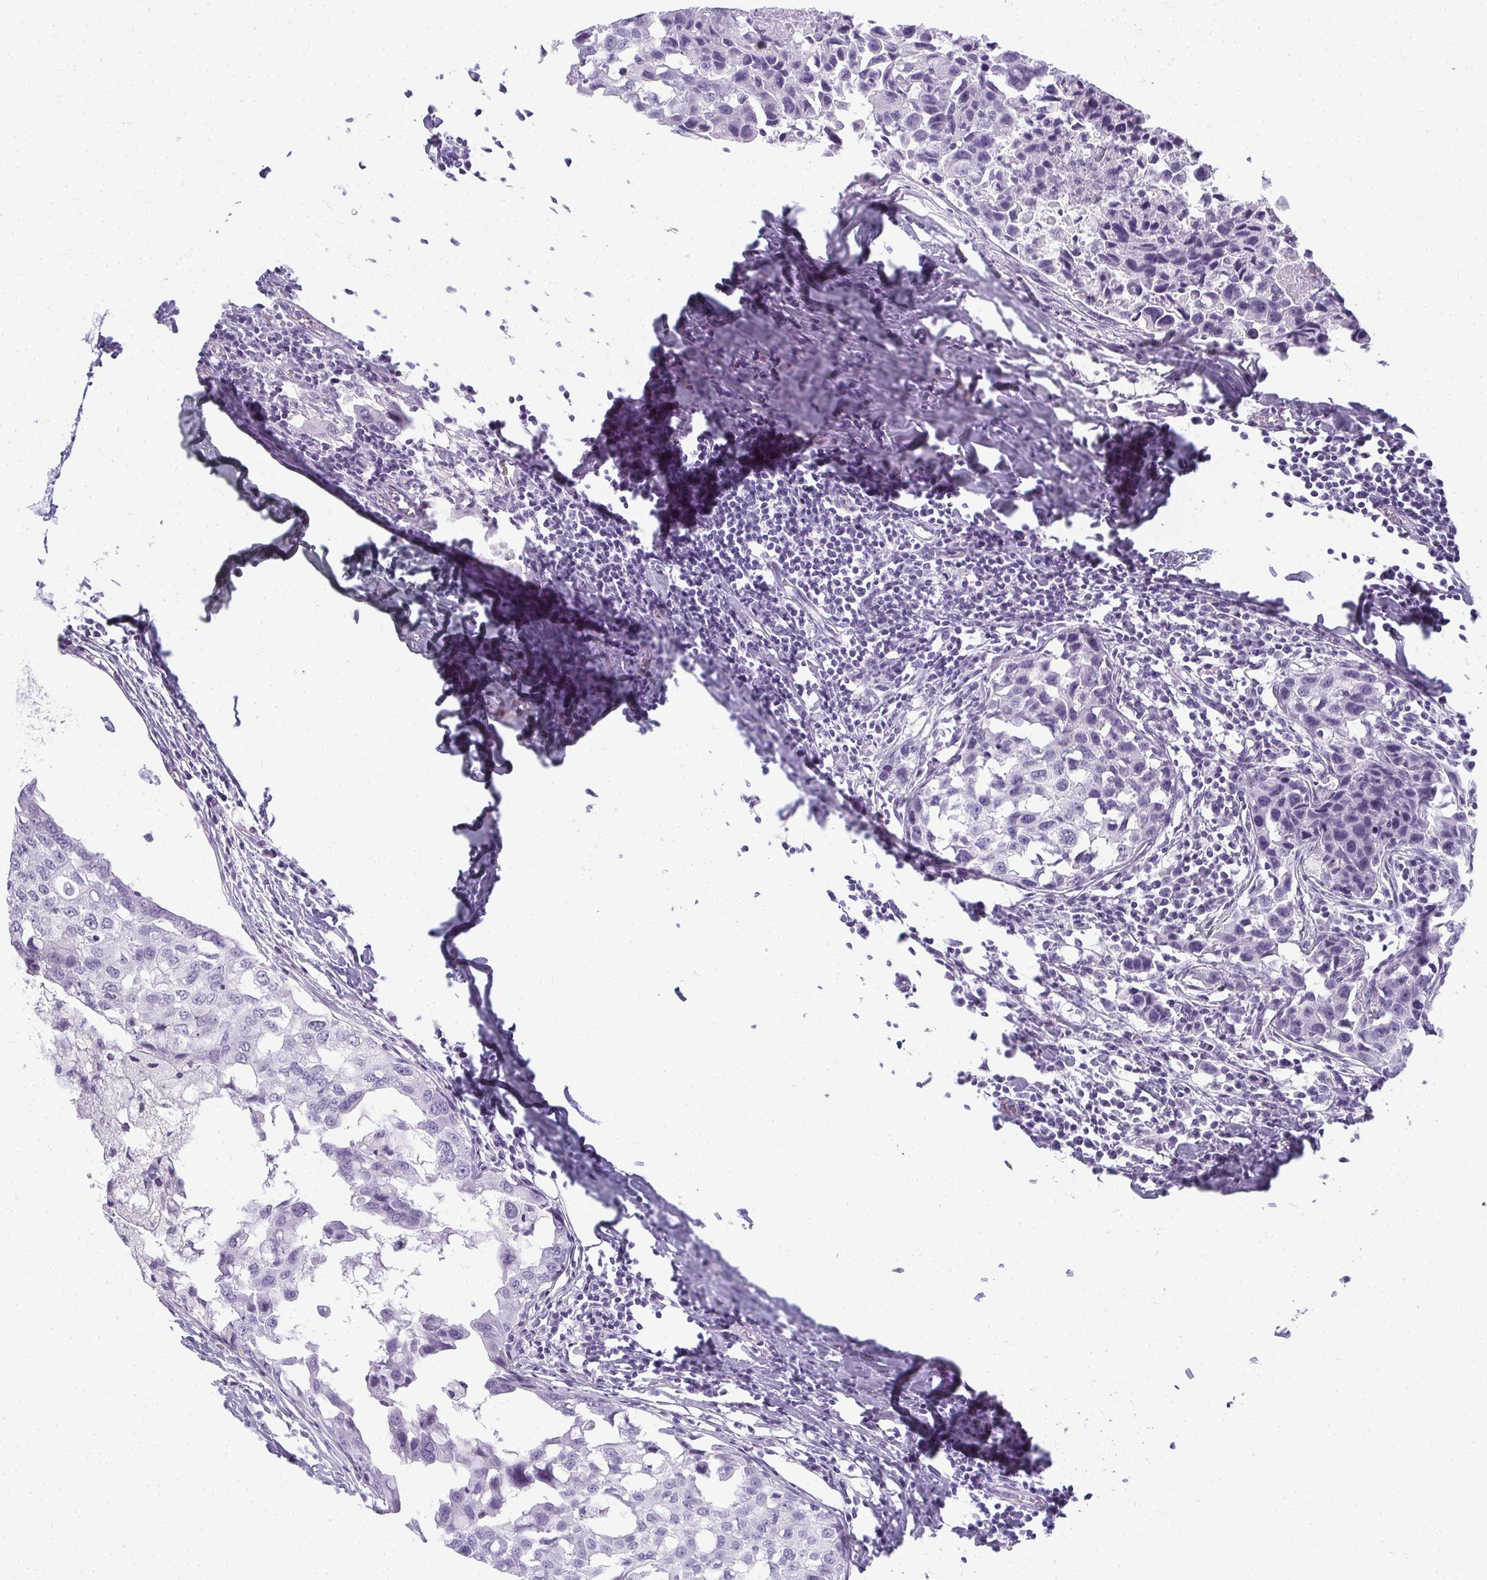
{"staining": {"intensity": "negative", "quantity": "none", "location": "none"}, "tissue": "breast cancer", "cell_type": "Tumor cells", "image_type": "cancer", "snomed": [{"axis": "morphology", "description": "Duct carcinoma"}, {"axis": "topography", "description": "Breast"}], "caption": "Tumor cells show no significant positivity in breast infiltrating ductal carcinoma. (Brightfield microscopy of DAB (3,3'-diaminobenzidine) IHC at high magnification).", "gene": "MOBP", "patient": {"sex": "female", "age": 27}}